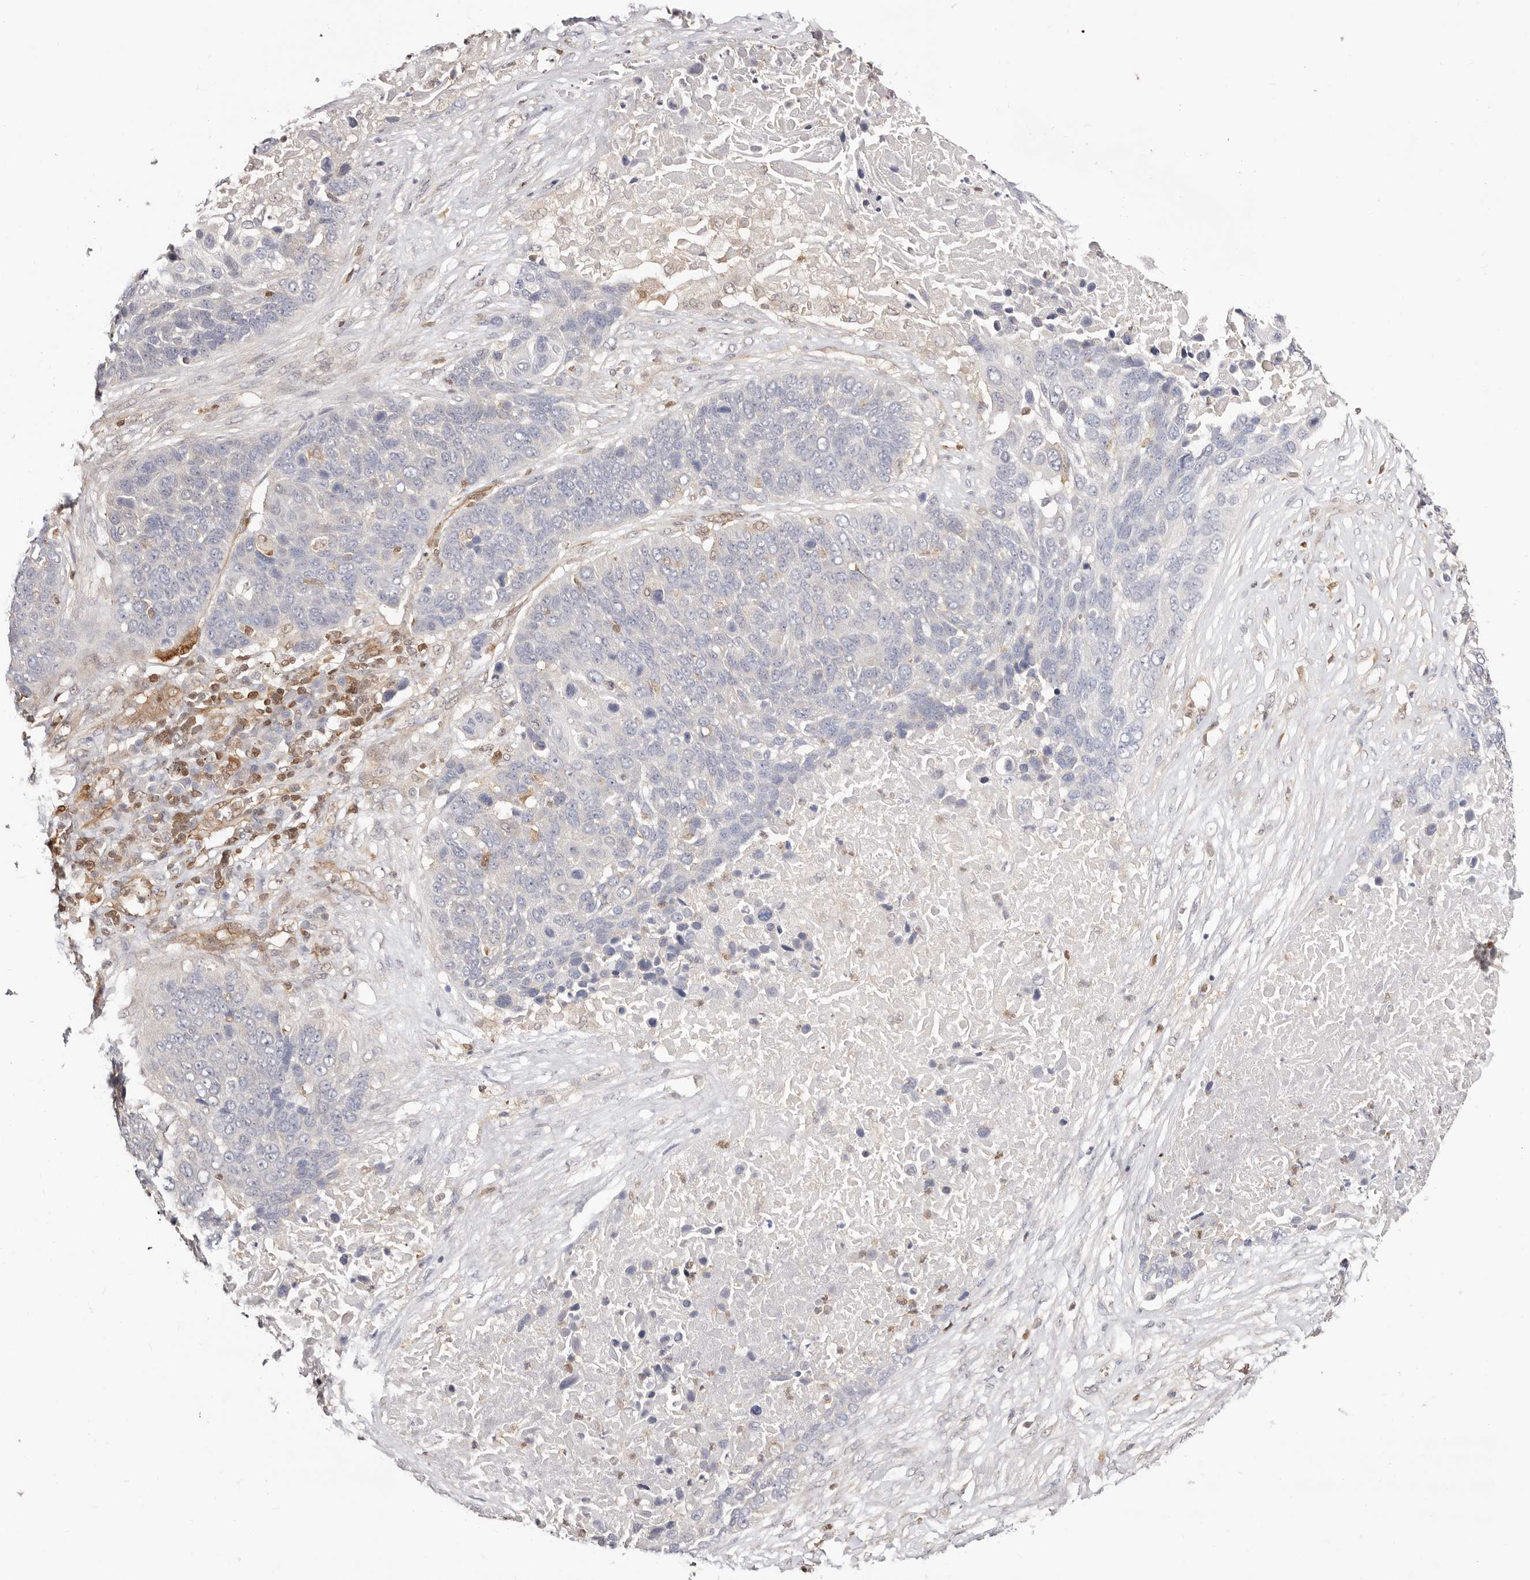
{"staining": {"intensity": "negative", "quantity": "none", "location": "none"}, "tissue": "lung cancer", "cell_type": "Tumor cells", "image_type": "cancer", "snomed": [{"axis": "morphology", "description": "Squamous cell carcinoma, NOS"}, {"axis": "topography", "description": "Lung"}], "caption": "DAB (3,3'-diaminobenzidine) immunohistochemical staining of squamous cell carcinoma (lung) exhibits no significant staining in tumor cells.", "gene": "STAT5A", "patient": {"sex": "male", "age": 66}}